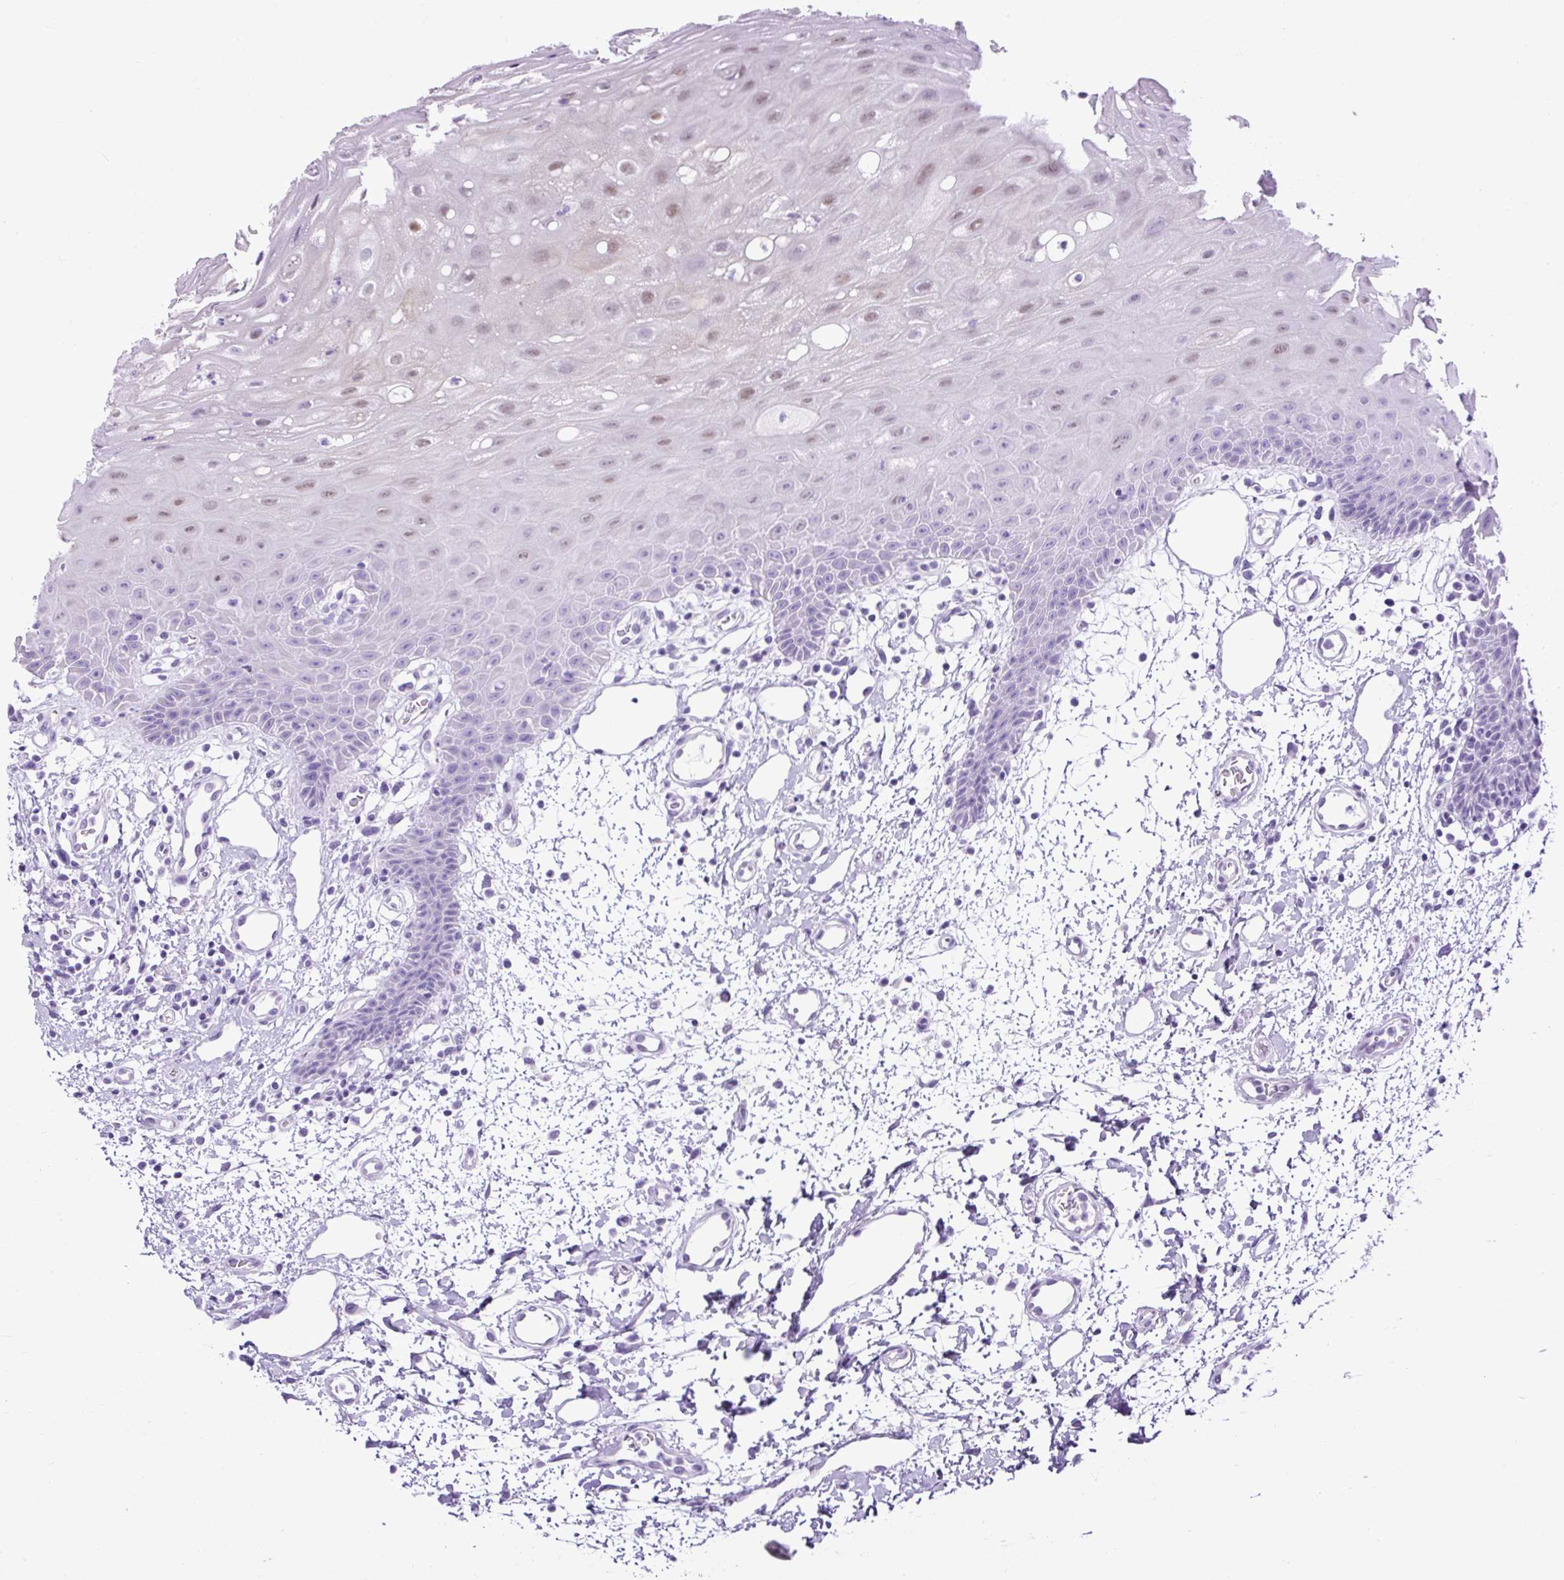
{"staining": {"intensity": "moderate", "quantity": "25%-75%", "location": "cytoplasmic/membranous,nuclear"}, "tissue": "oral mucosa", "cell_type": "Squamous epithelial cells", "image_type": "normal", "snomed": [{"axis": "morphology", "description": "Normal tissue, NOS"}, {"axis": "topography", "description": "Oral tissue"}], "caption": "Moderate cytoplasmic/membranous,nuclear positivity for a protein is seen in about 25%-75% of squamous epithelial cells of benign oral mucosa using immunohistochemistry (IHC).", "gene": "UPP1", "patient": {"sex": "female", "age": 59}}